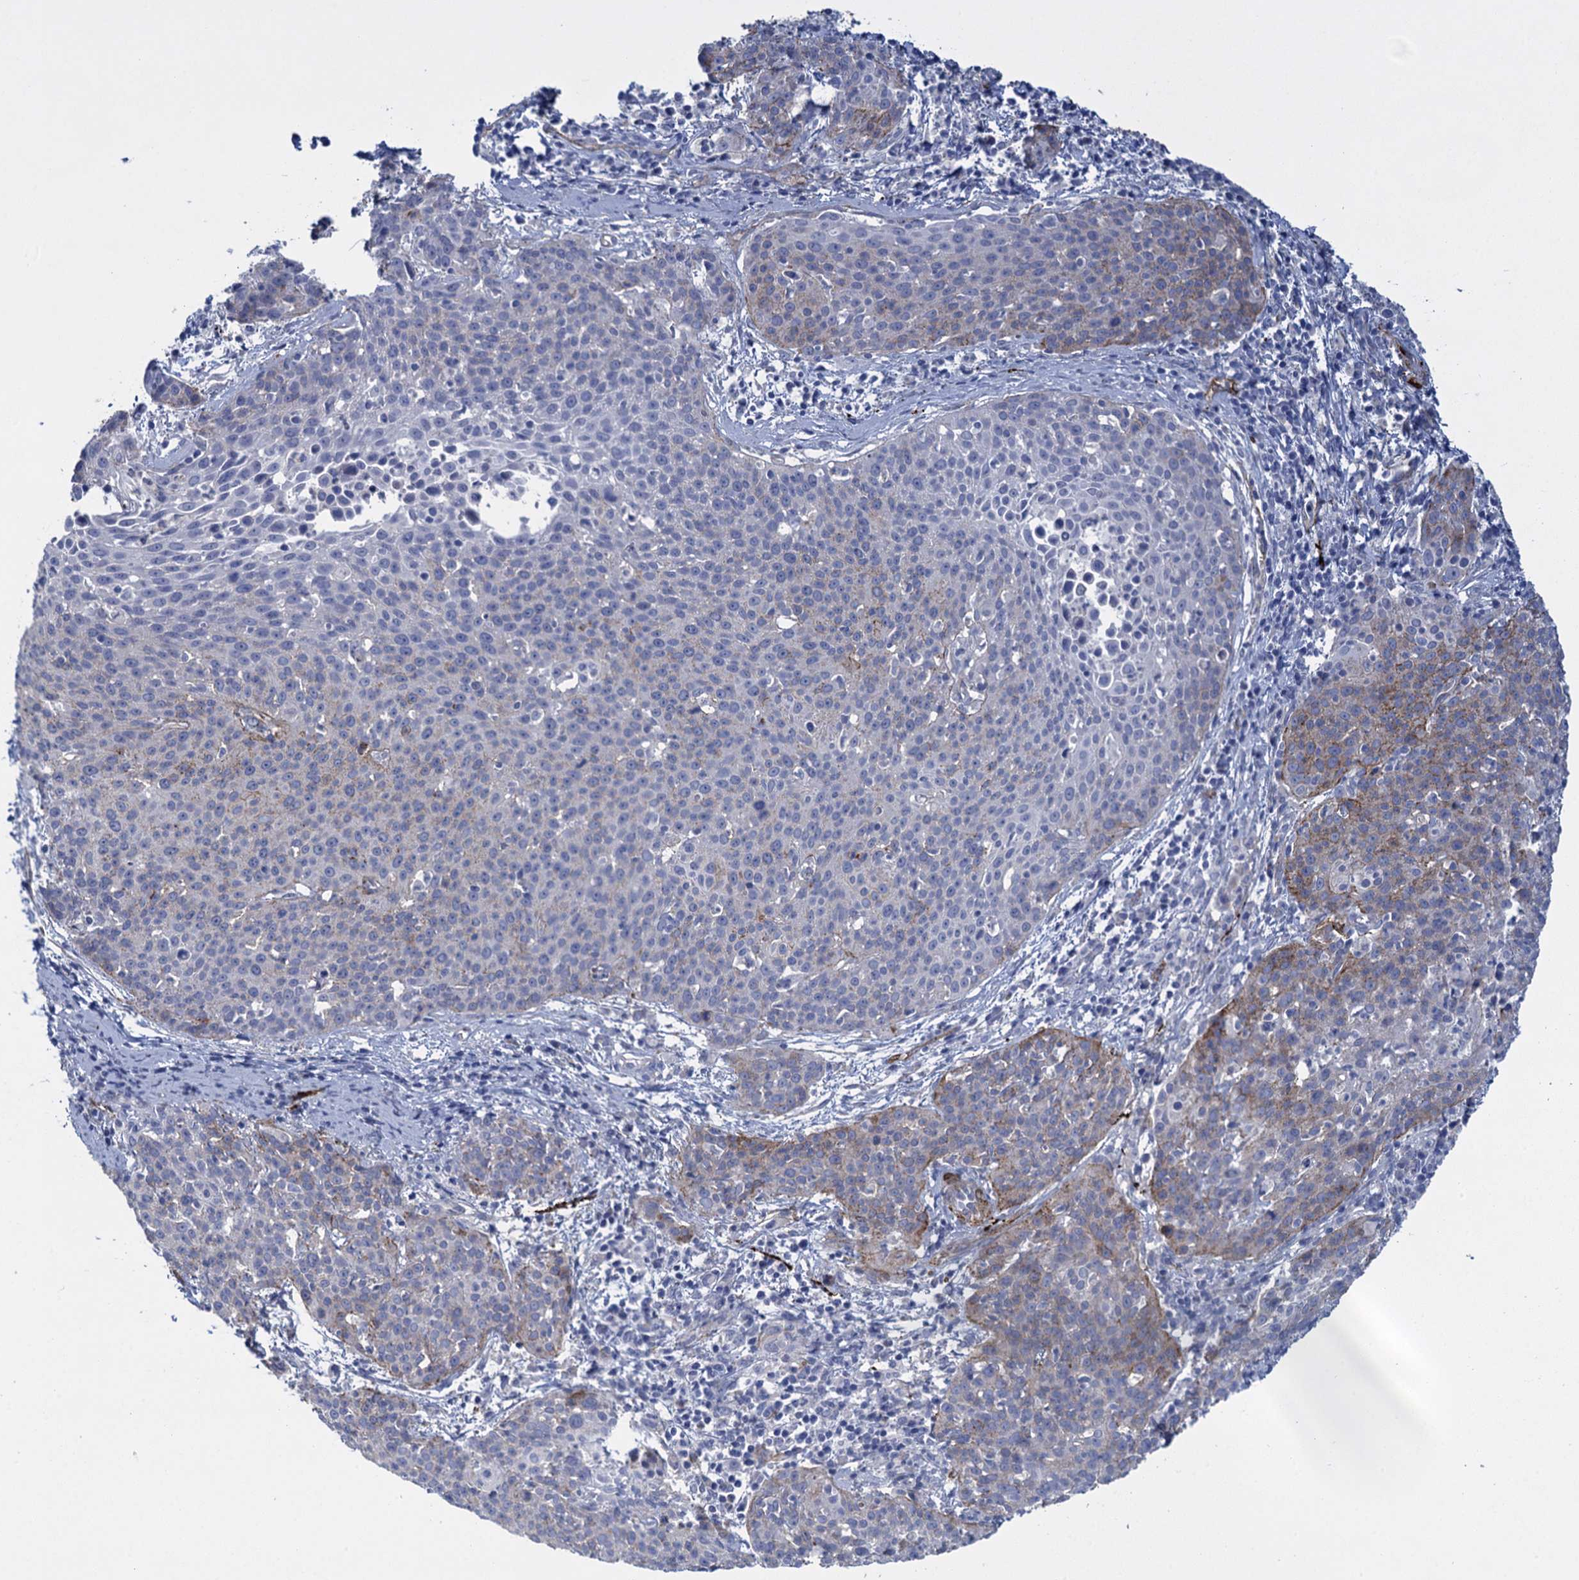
{"staining": {"intensity": "negative", "quantity": "none", "location": "none"}, "tissue": "cervical cancer", "cell_type": "Tumor cells", "image_type": "cancer", "snomed": [{"axis": "morphology", "description": "Squamous cell carcinoma, NOS"}, {"axis": "topography", "description": "Cervix"}], "caption": "Immunohistochemistry histopathology image of neoplastic tissue: cervical cancer stained with DAB displays no significant protein staining in tumor cells. (DAB (3,3'-diaminobenzidine) IHC, high magnification).", "gene": "SNCG", "patient": {"sex": "female", "age": 38}}